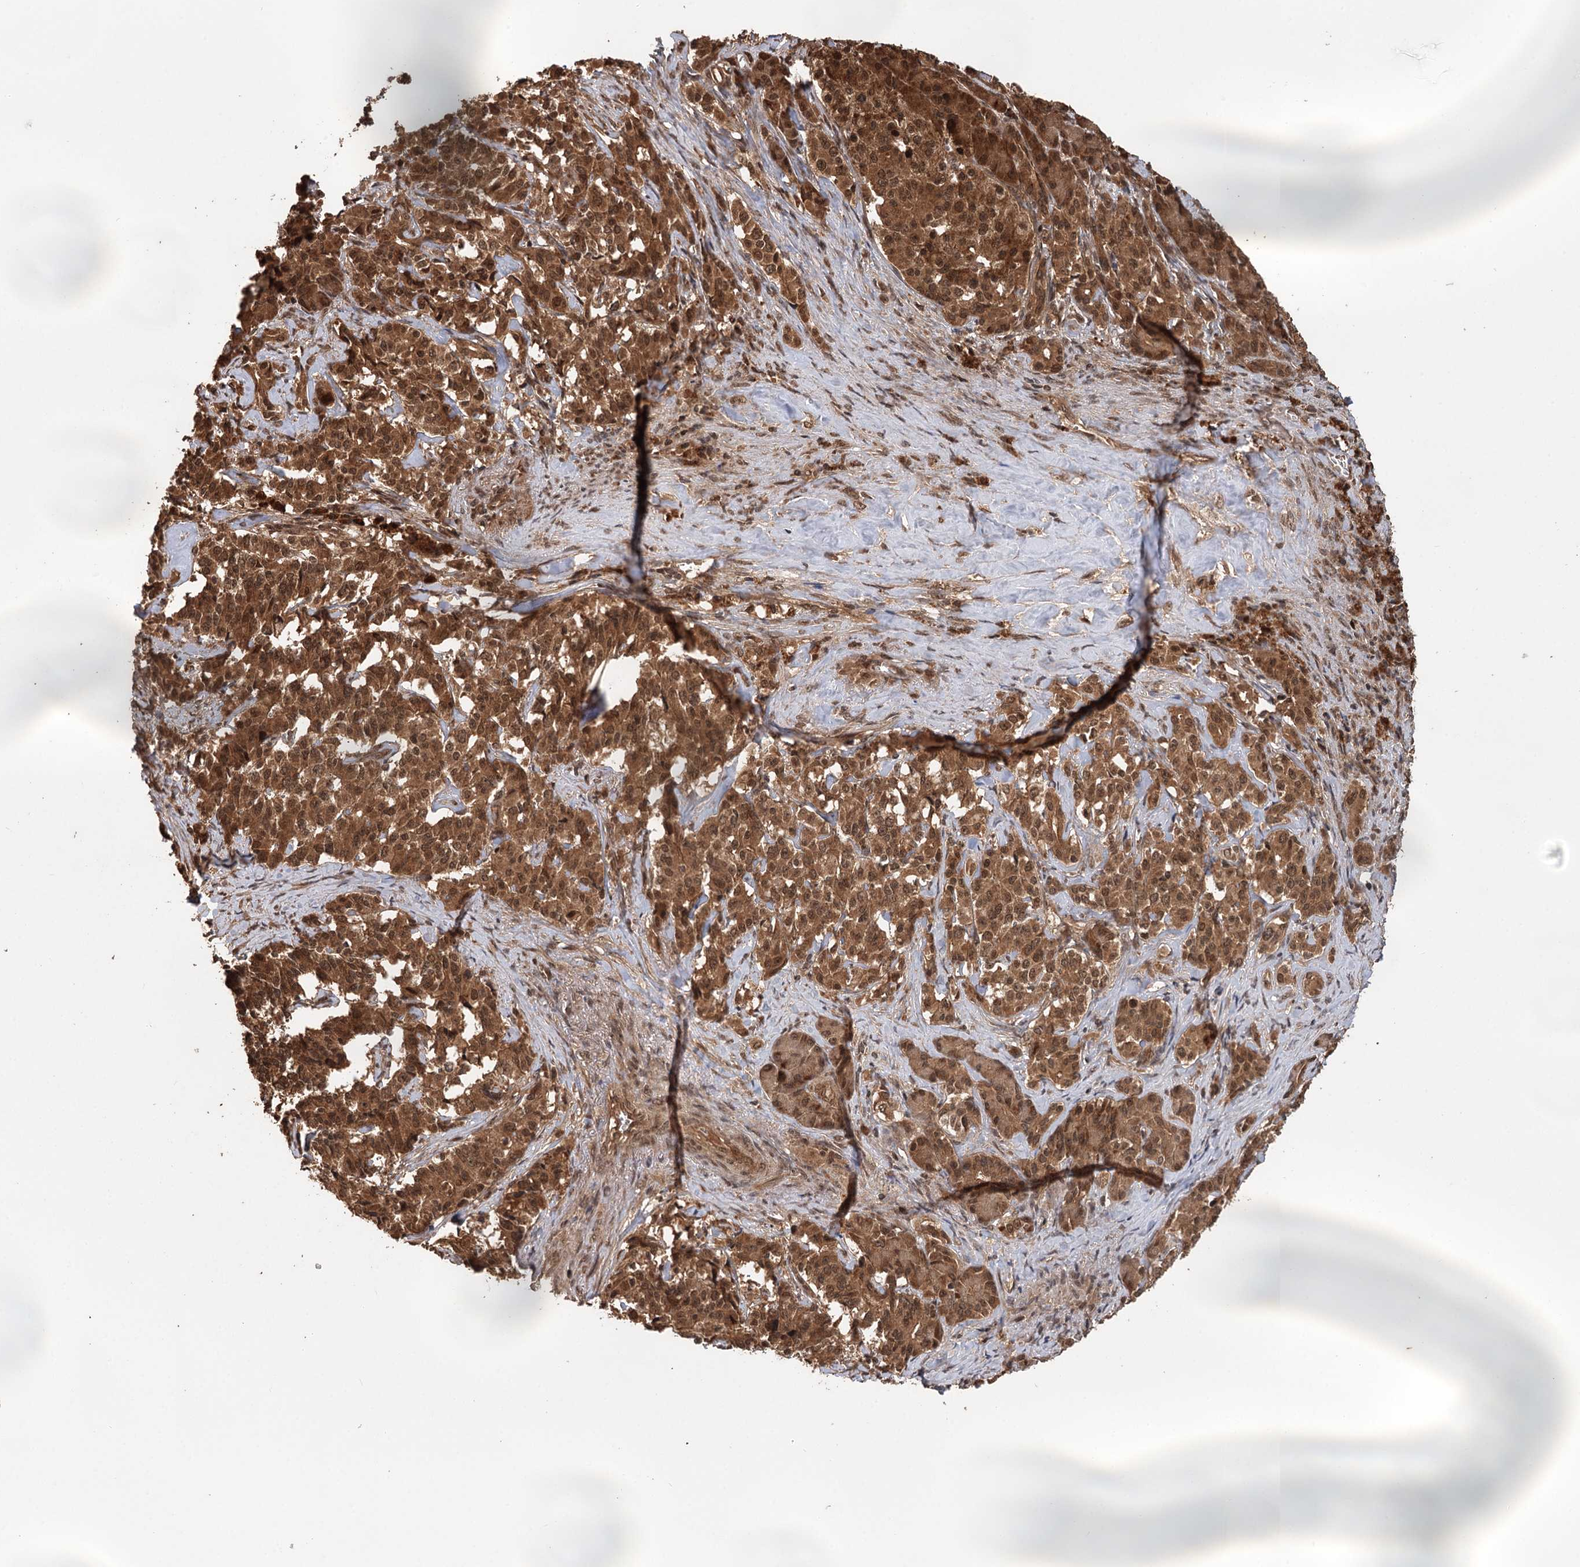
{"staining": {"intensity": "moderate", "quantity": ">75%", "location": "cytoplasmic/membranous,nuclear"}, "tissue": "pancreatic cancer", "cell_type": "Tumor cells", "image_type": "cancer", "snomed": [{"axis": "morphology", "description": "Adenocarcinoma, NOS"}, {"axis": "topography", "description": "Pancreas"}], "caption": "Pancreatic adenocarcinoma was stained to show a protein in brown. There is medium levels of moderate cytoplasmic/membranous and nuclear positivity in about >75% of tumor cells.", "gene": "N6AMT1", "patient": {"sex": "female", "age": 74}}